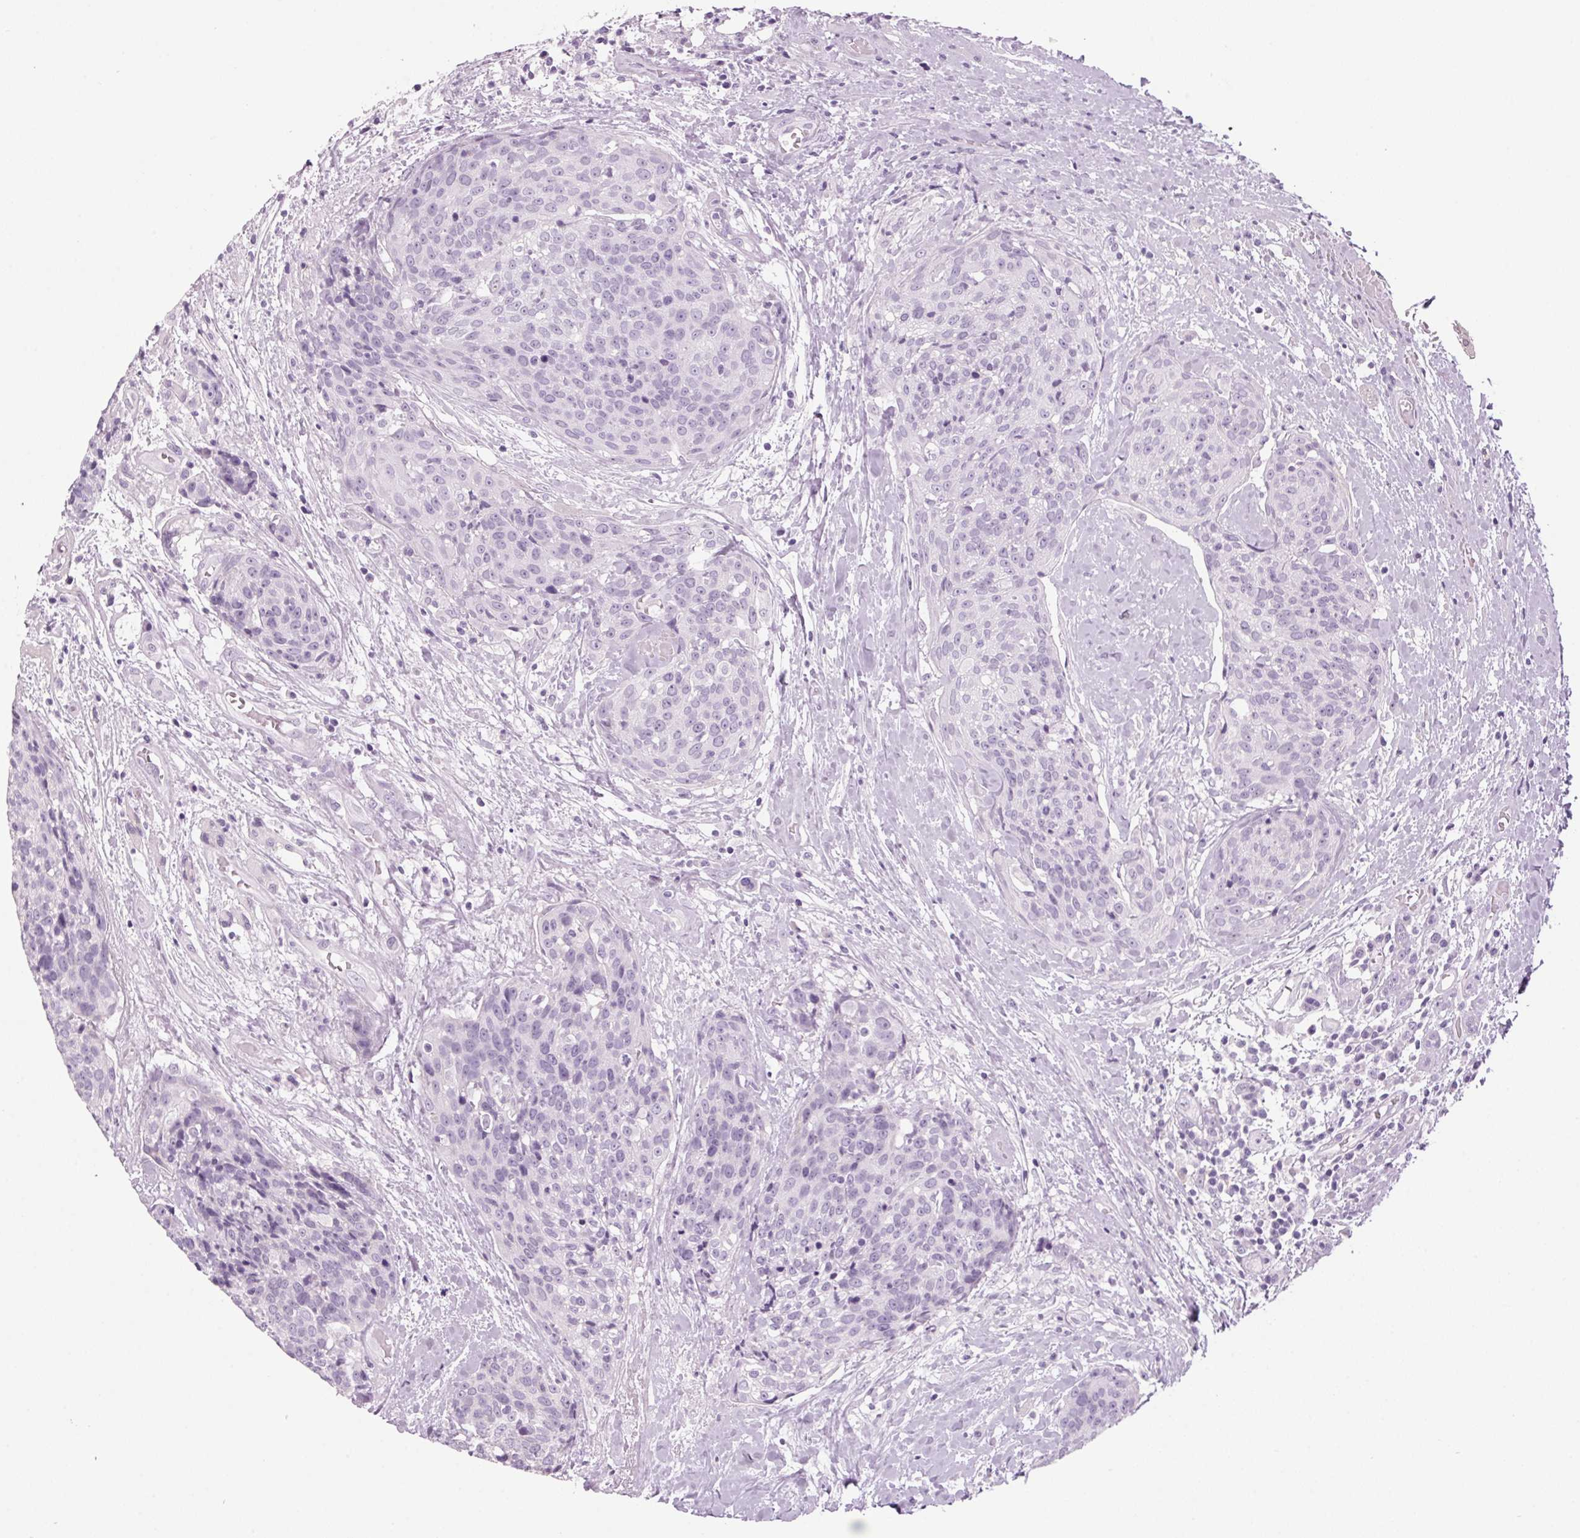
{"staining": {"intensity": "negative", "quantity": "none", "location": "none"}, "tissue": "head and neck cancer", "cell_type": "Tumor cells", "image_type": "cancer", "snomed": [{"axis": "morphology", "description": "Squamous cell carcinoma, NOS"}, {"axis": "topography", "description": "Oral tissue"}, {"axis": "topography", "description": "Head-Neck"}], "caption": "DAB immunohistochemical staining of human head and neck cancer reveals no significant staining in tumor cells.", "gene": "PPP1R1A", "patient": {"sex": "male", "age": 64}}